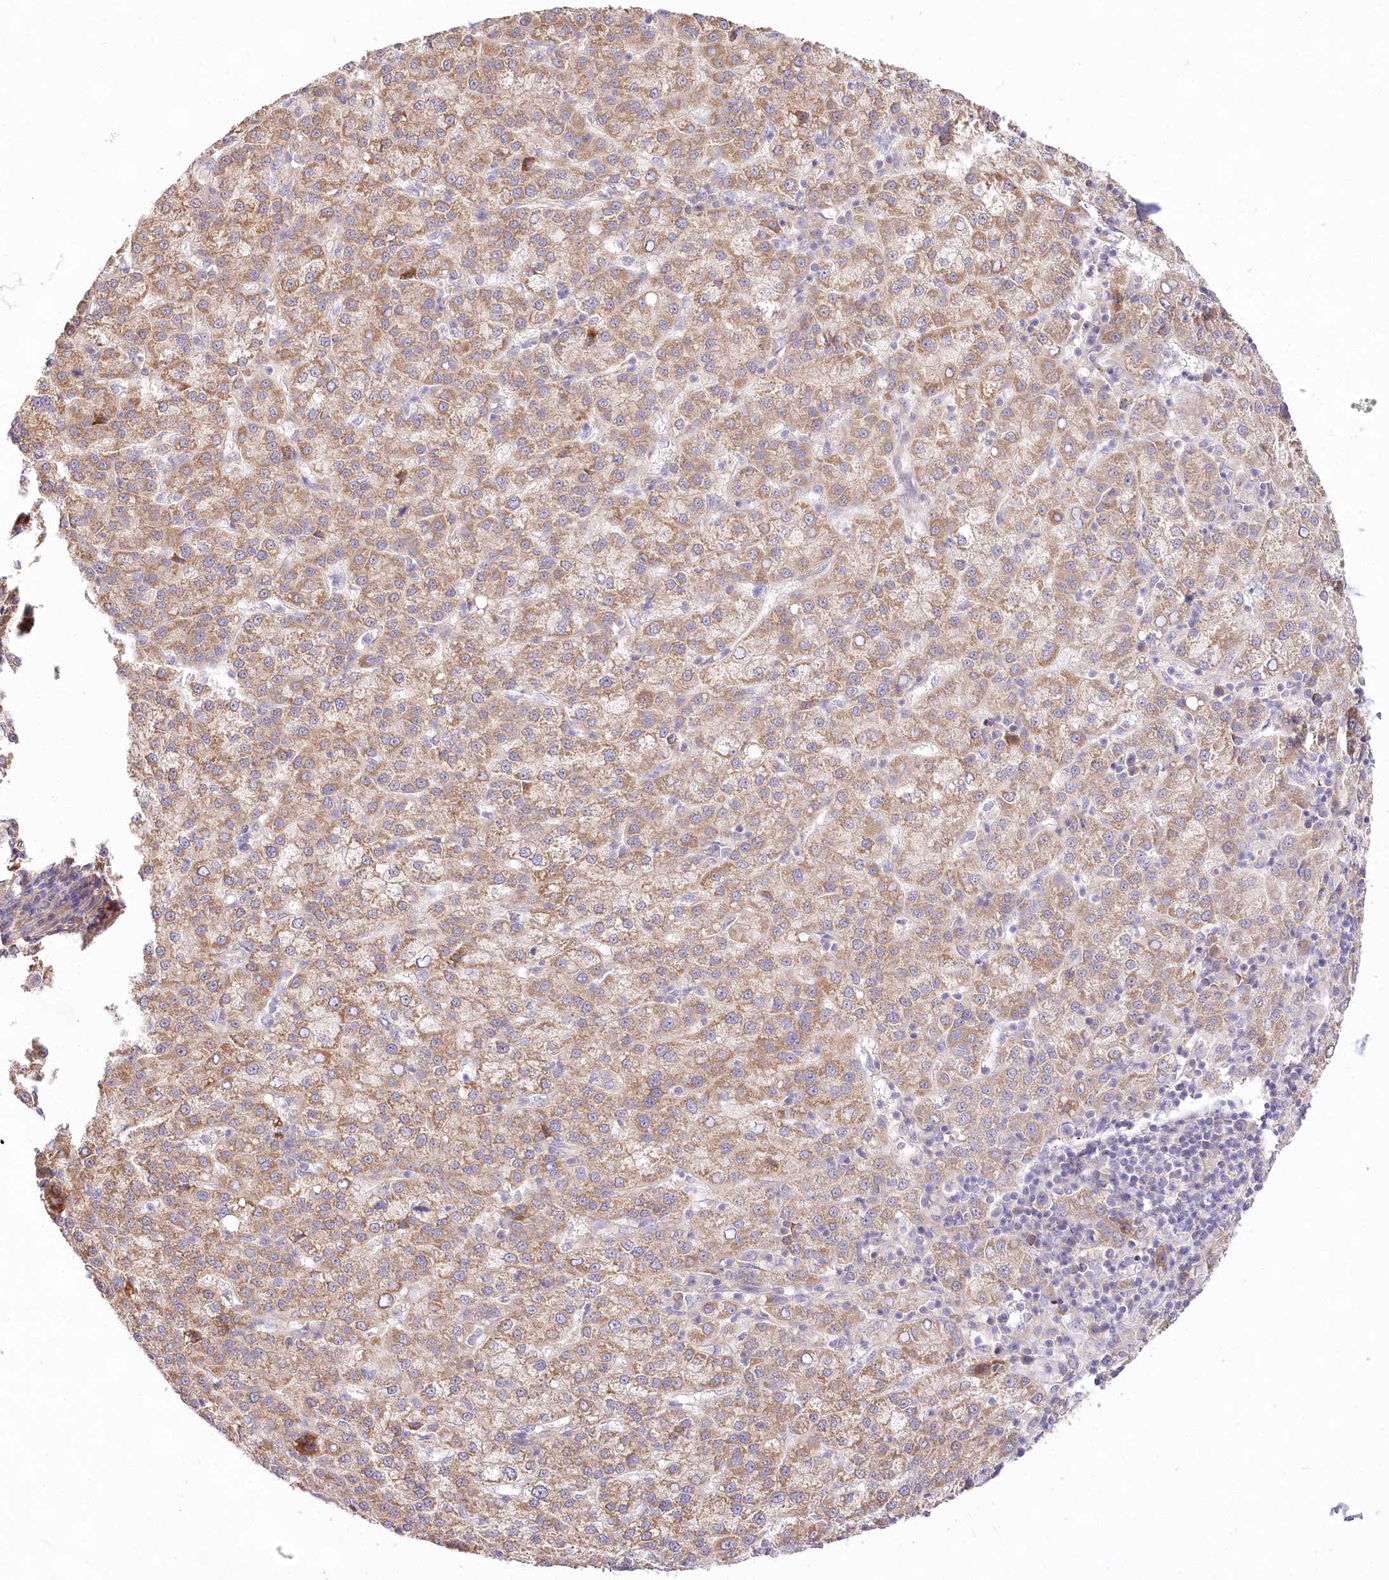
{"staining": {"intensity": "moderate", "quantity": ">75%", "location": "cytoplasmic/membranous"}, "tissue": "liver cancer", "cell_type": "Tumor cells", "image_type": "cancer", "snomed": [{"axis": "morphology", "description": "Carcinoma, Hepatocellular, NOS"}, {"axis": "topography", "description": "Liver"}], "caption": "Immunohistochemistry (IHC) of human hepatocellular carcinoma (liver) reveals medium levels of moderate cytoplasmic/membranous staining in approximately >75% of tumor cells.", "gene": "PYROXD1", "patient": {"sex": "female", "age": 58}}